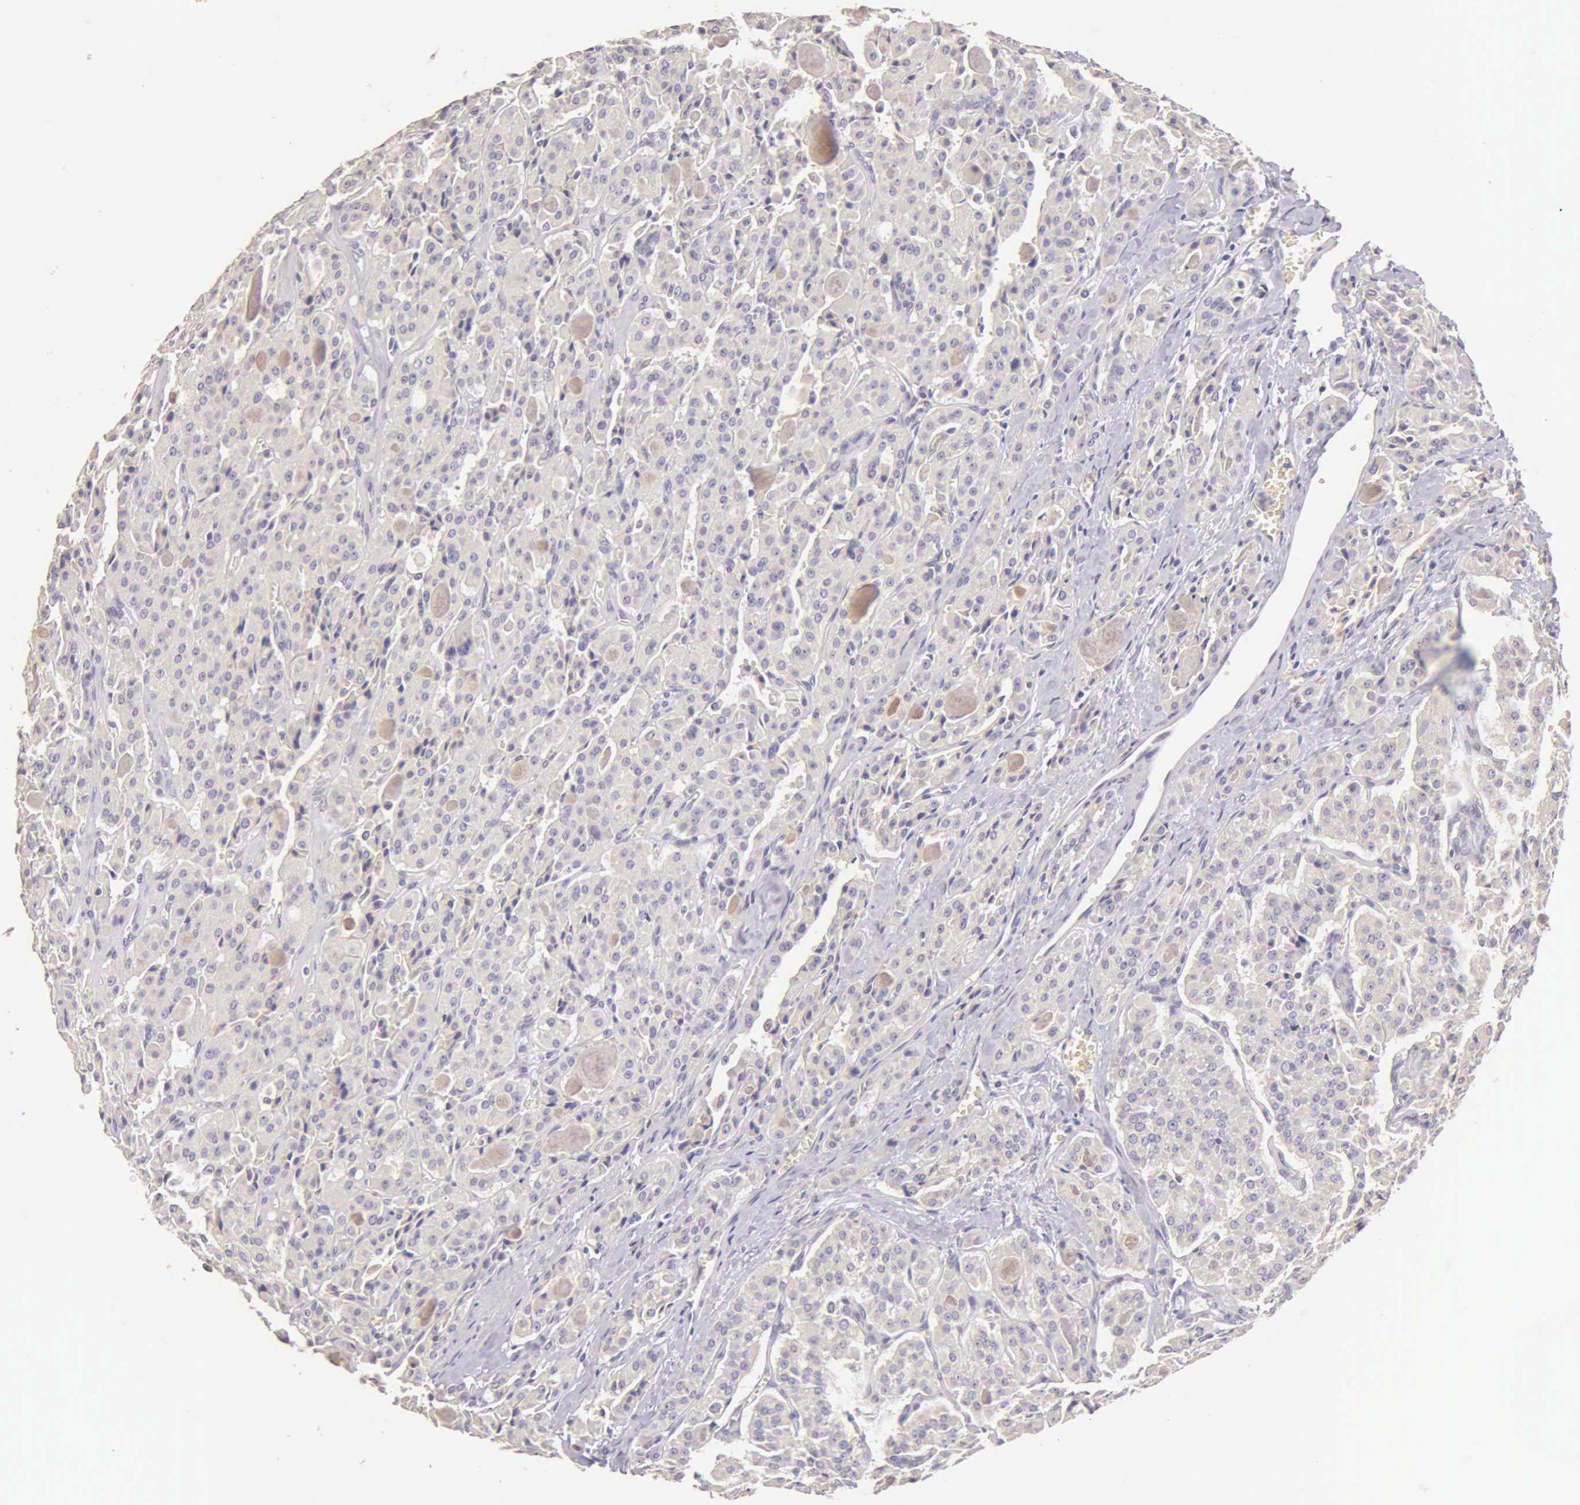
{"staining": {"intensity": "negative", "quantity": "none", "location": "none"}, "tissue": "thyroid cancer", "cell_type": "Tumor cells", "image_type": "cancer", "snomed": [{"axis": "morphology", "description": "Carcinoma, NOS"}, {"axis": "topography", "description": "Thyroid gland"}], "caption": "Tumor cells are negative for brown protein staining in thyroid cancer. Nuclei are stained in blue.", "gene": "ESR1", "patient": {"sex": "male", "age": 76}}